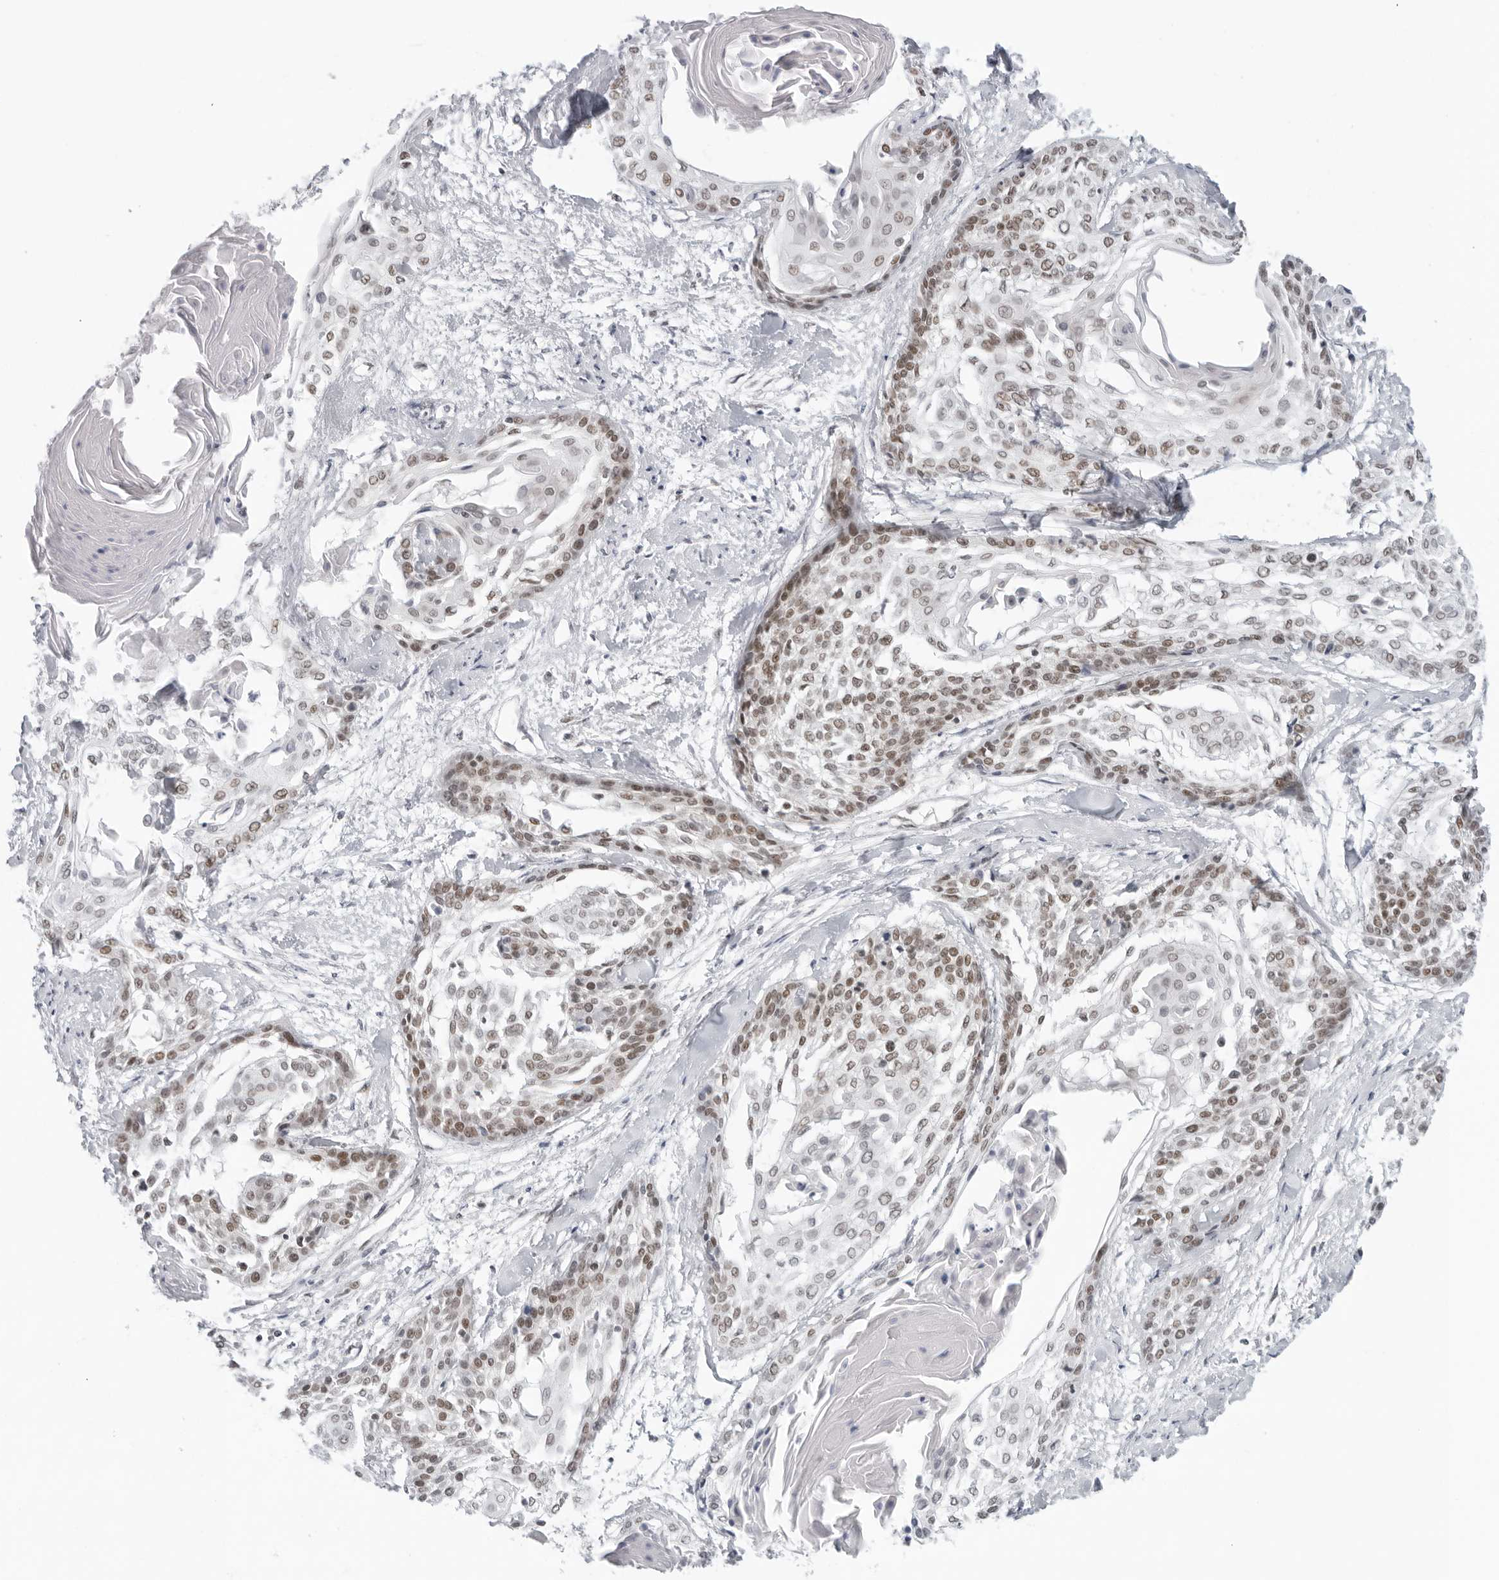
{"staining": {"intensity": "moderate", "quantity": ">75%", "location": "nuclear"}, "tissue": "cervical cancer", "cell_type": "Tumor cells", "image_type": "cancer", "snomed": [{"axis": "morphology", "description": "Squamous cell carcinoma, NOS"}, {"axis": "topography", "description": "Cervix"}], "caption": "IHC (DAB (3,3'-diaminobenzidine)) staining of squamous cell carcinoma (cervical) demonstrates moderate nuclear protein positivity in about >75% of tumor cells. (IHC, brightfield microscopy, high magnification).", "gene": "FOXK2", "patient": {"sex": "female", "age": 57}}